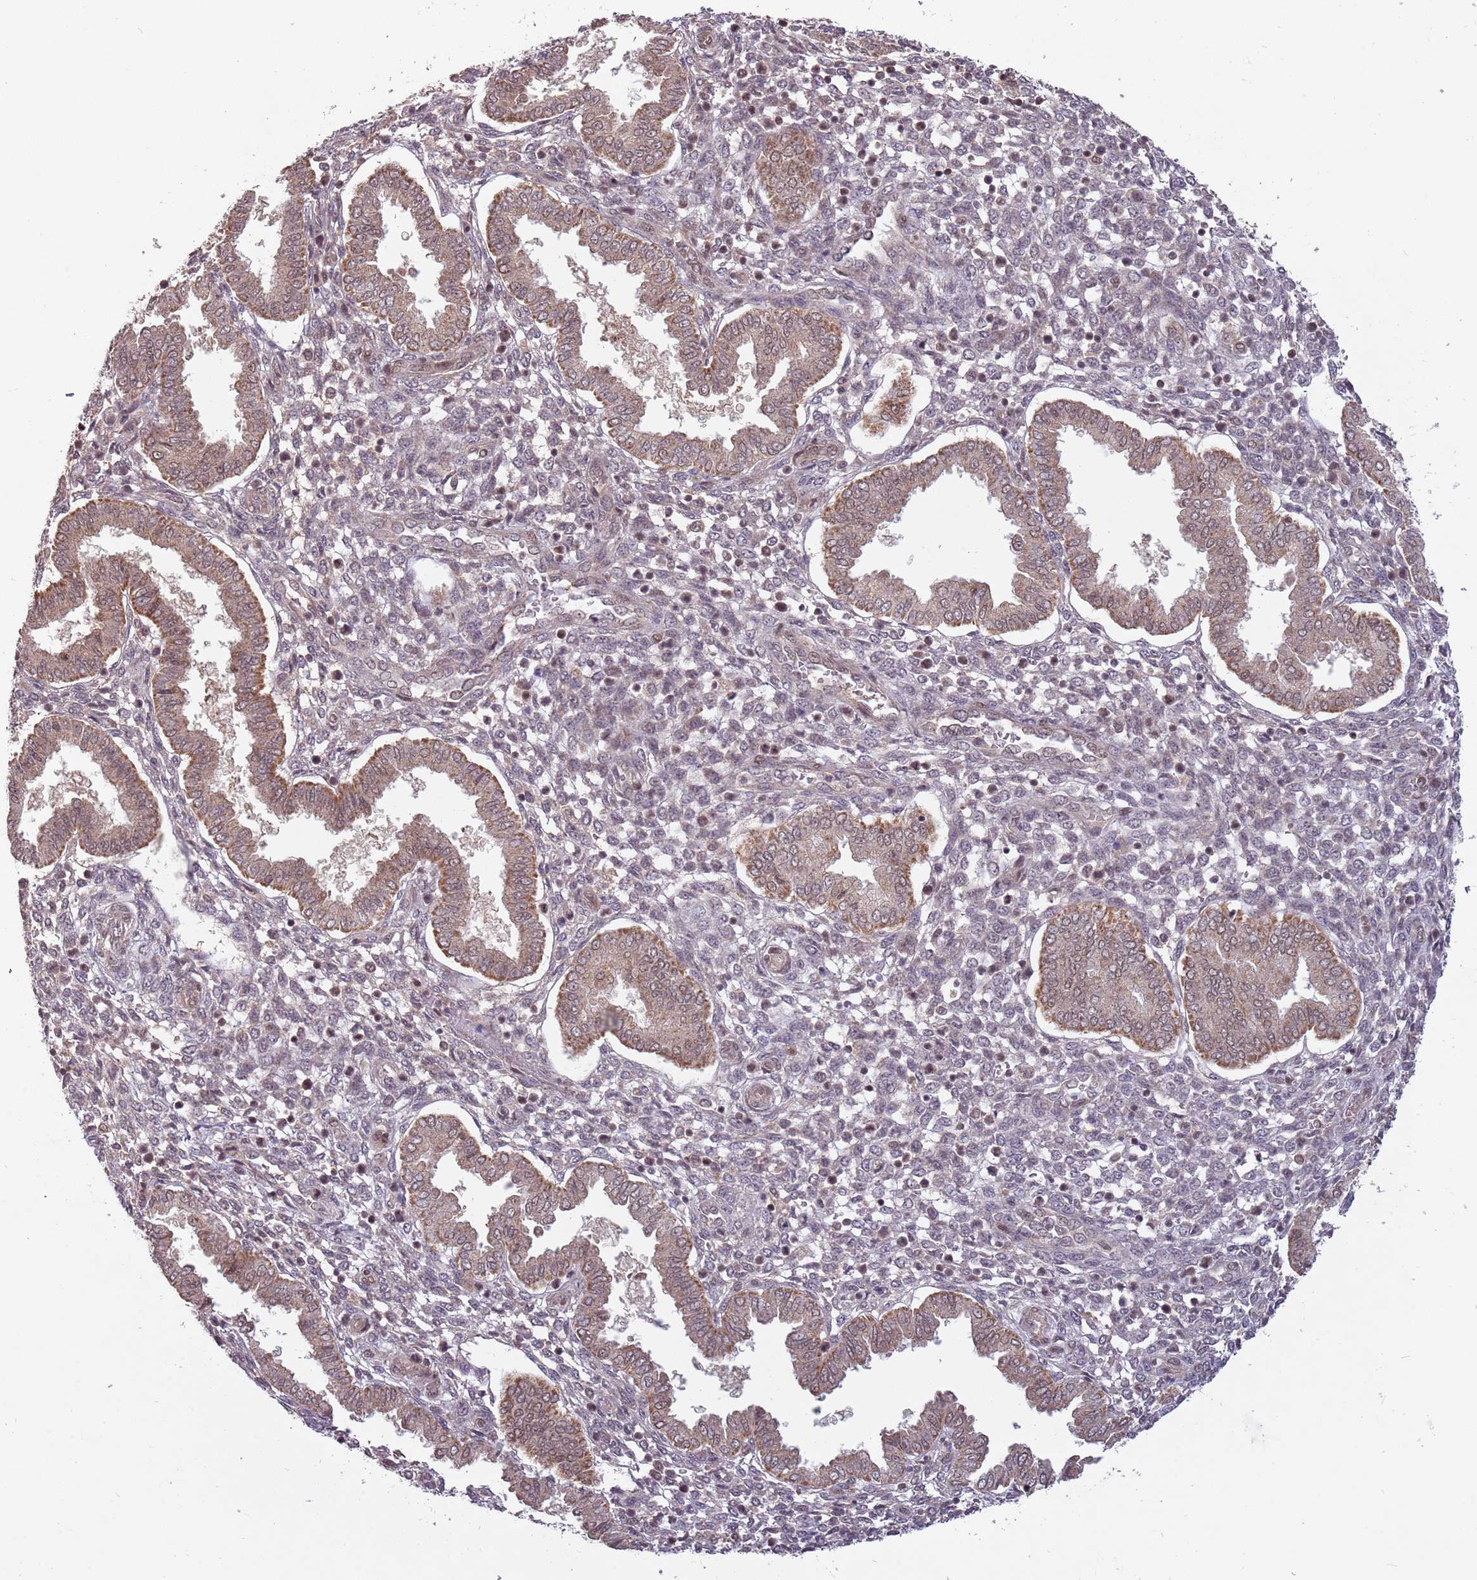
{"staining": {"intensity": "weak", "quantity": "25%-75%", "location": "nuclear"}, "tissue": "endometrium", "cell_type": "Cells in endometrial stroma", "image_type": "normal", "snomed": [{"axis": "morphology", "description": "Normal tissue, NOS"}, {"axis": "topography", "description": "Endometrium"}], "caption": "IHC (DAB (3,3'-diaminobenzidine)) staining of normal endometrium shows weak nuclear protein positivity in approximately 25%-75% of cells in endometrial stroma. (DAB = brown stain, brightfield microscopy at high magnification).", "gene": "SUDS3", "patient": {"sex": "female", "age": 24}}